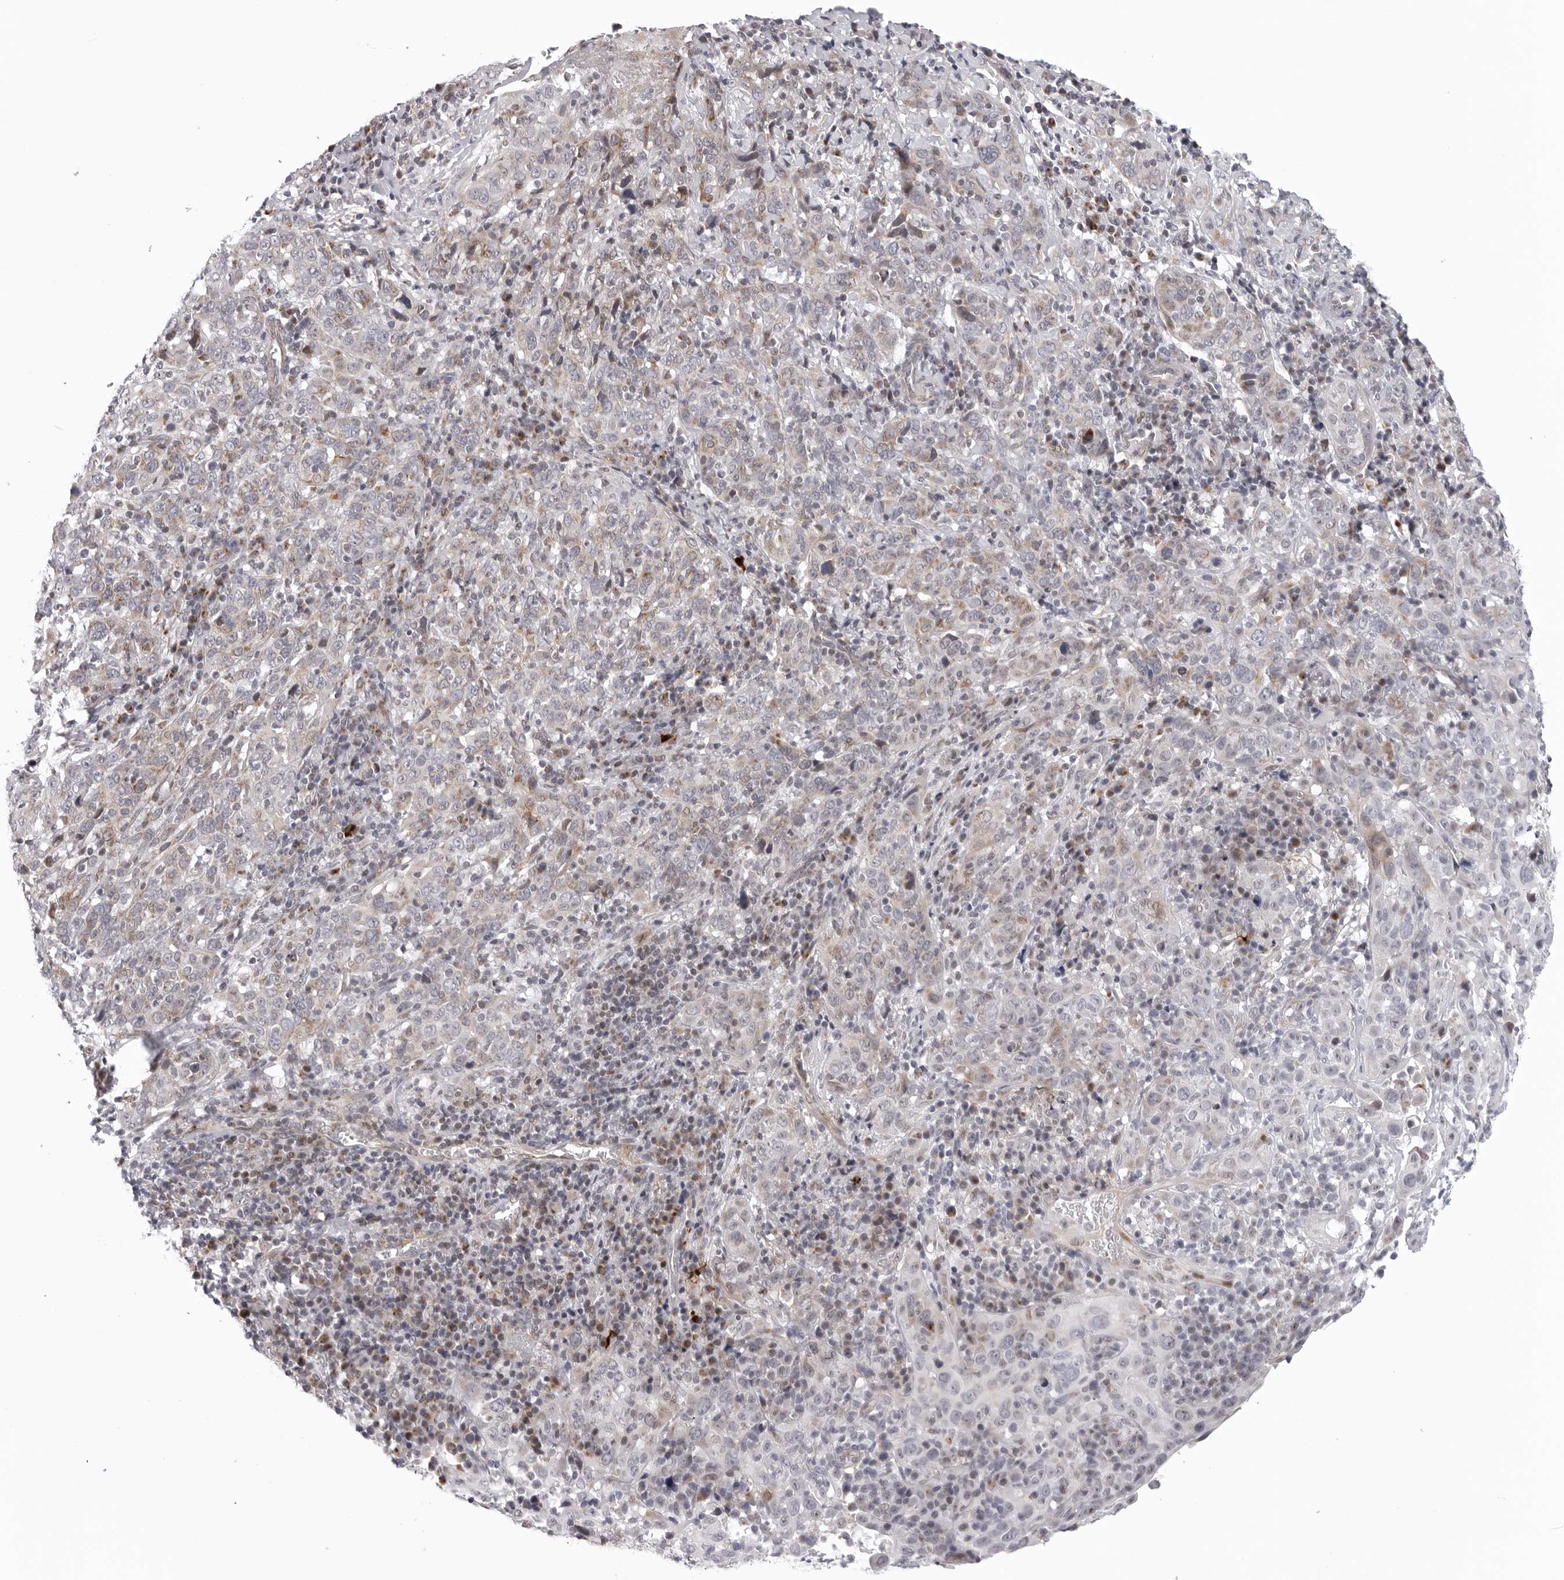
{"staining": {"intensity": "weak", "quantity": "<25%", "location": "cytoplasmic/membranous"}, "tissue": "cervical cancer", "cell_type": "Tumor cells", "image_type": "cancer", "snomed": [{"axis": "morphology", "description": "Squamous cell carcinoma, NOS"}, {"axis": "topography", "description": "Cervix"}], "caption": "A histopathology image of human cervical cancer is negative for staining in tumor cells.", "gene": "CDK20", "patient": {"sex": "female", "age": 46}}